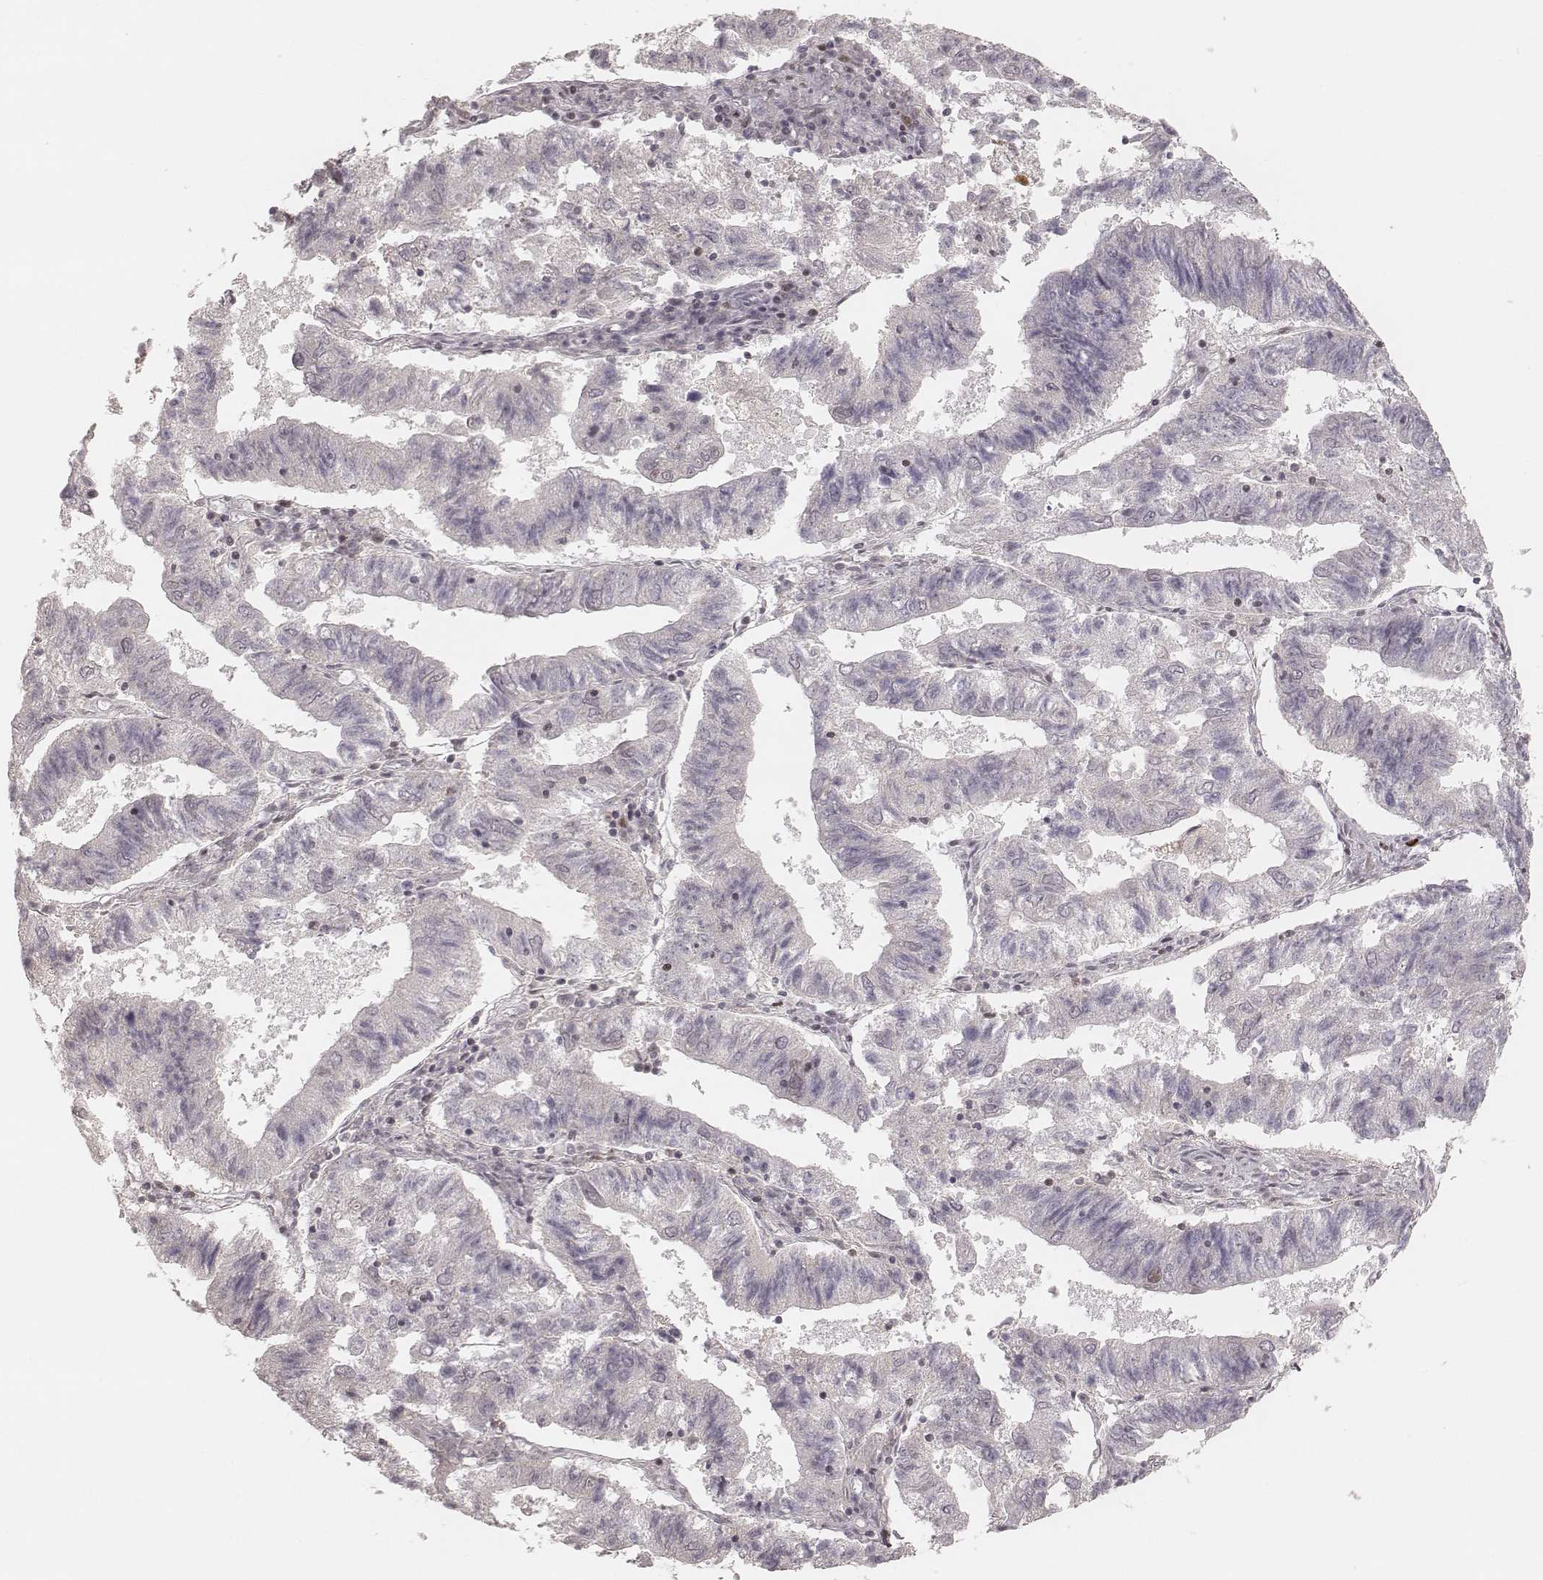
{"staining": {"intensity": "moderate", "quantity": "<25%", "location": "nuclear"}, "tissue": "endometrial cancer", "cell_type": "Tumor cells", "image_type": "cancer", "snomed": [{"axis": "morphology", "description": "Adenocarcinoma, NOS"}, {"axis": "topography", "description": "Endometrium"}], "caption": "DAB immunohistochemical staining of human endometrial adenocarcinoma exhibits moderate nuclear protein expression in about <25% of tumor cells.", "gene": "HNRNPC", "patient": {"sex": "female", "age": 82}}